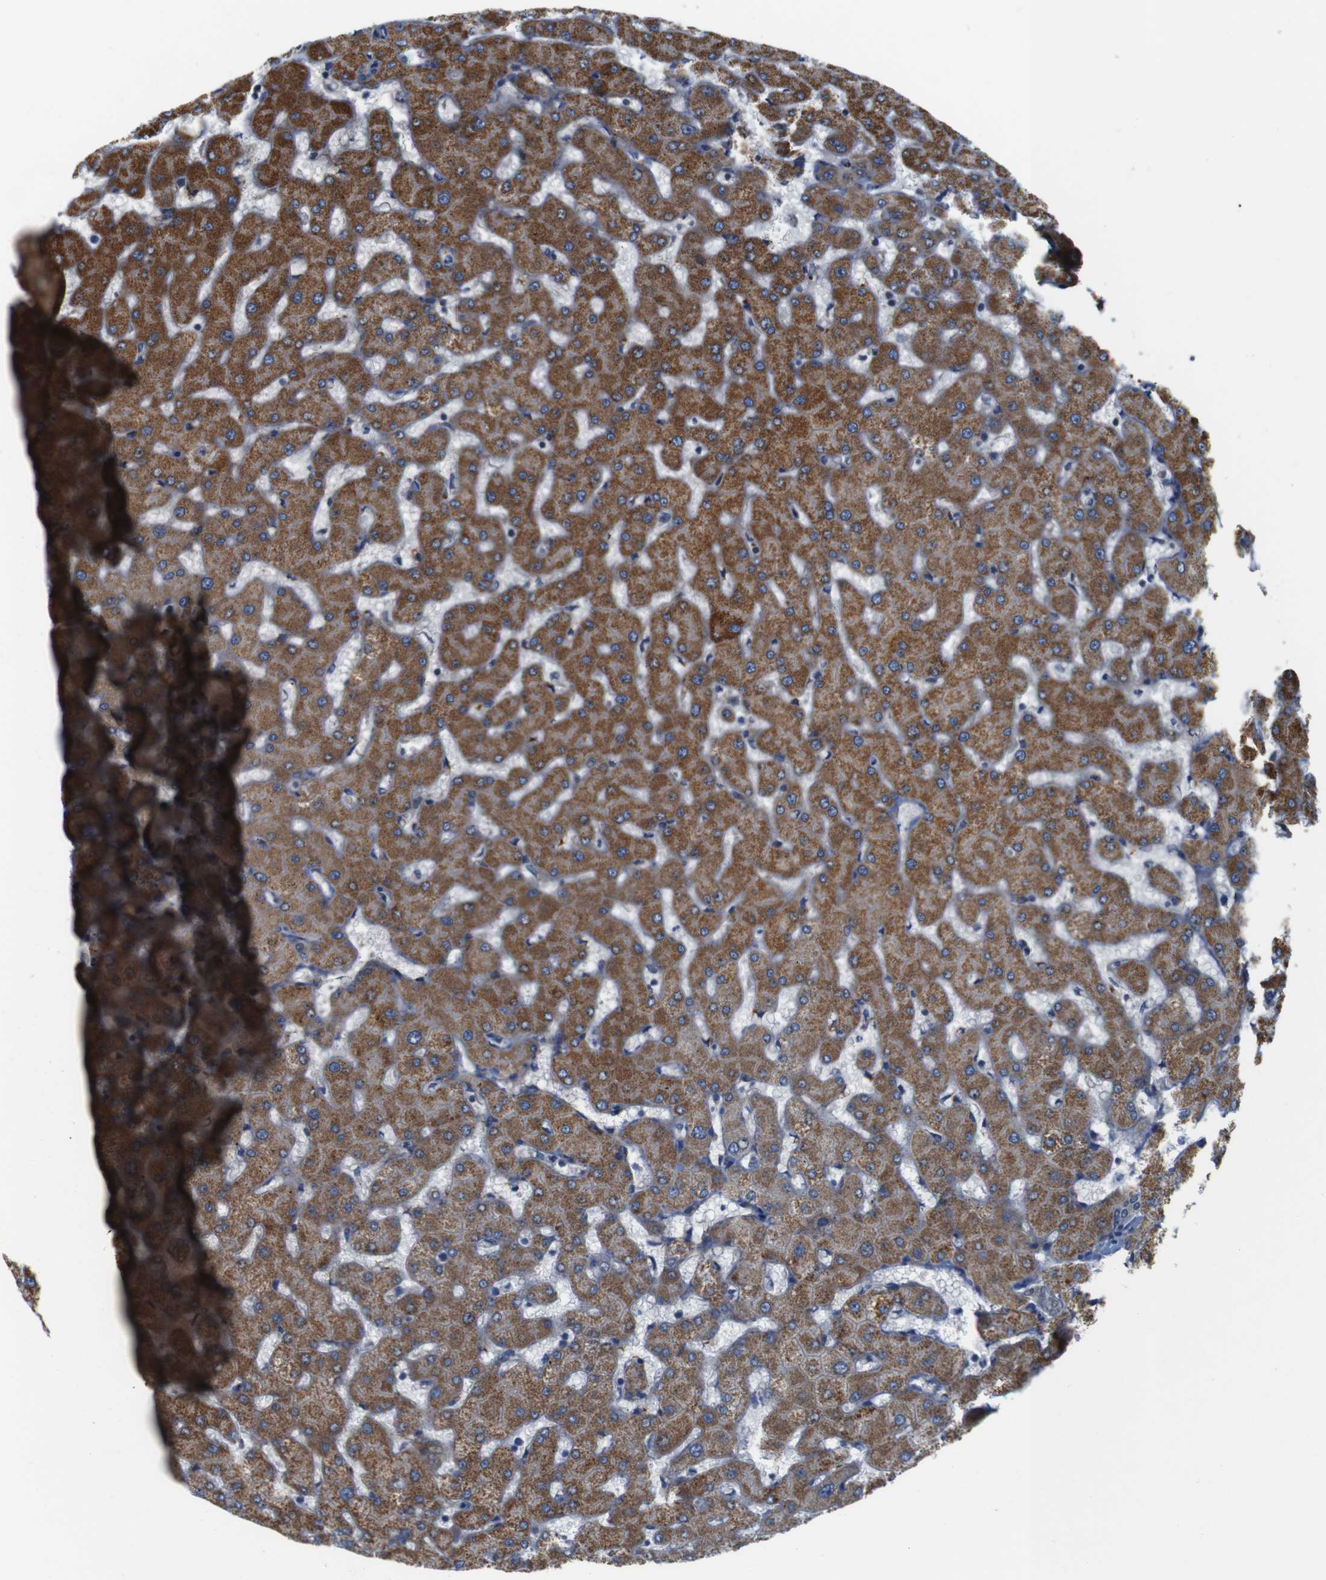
{"staining": {"intensity": "negative", "quantity": "none", "location": "none"}, "tissue": "liver", "cell_type": "Cholangiocytes", "image_type": "normal", "snomed": [{"axis": "morphology", "description": "Normal tissue, NOS"}, {"axis": "topography", "description": "Liver"}], "caption": "Cholangiocytes are negative for brown protein staining in unremarkable liver. Nuclei are stained in blue.", "gene": "GGT7", "patient": {"sex": "female", "age": 63}}